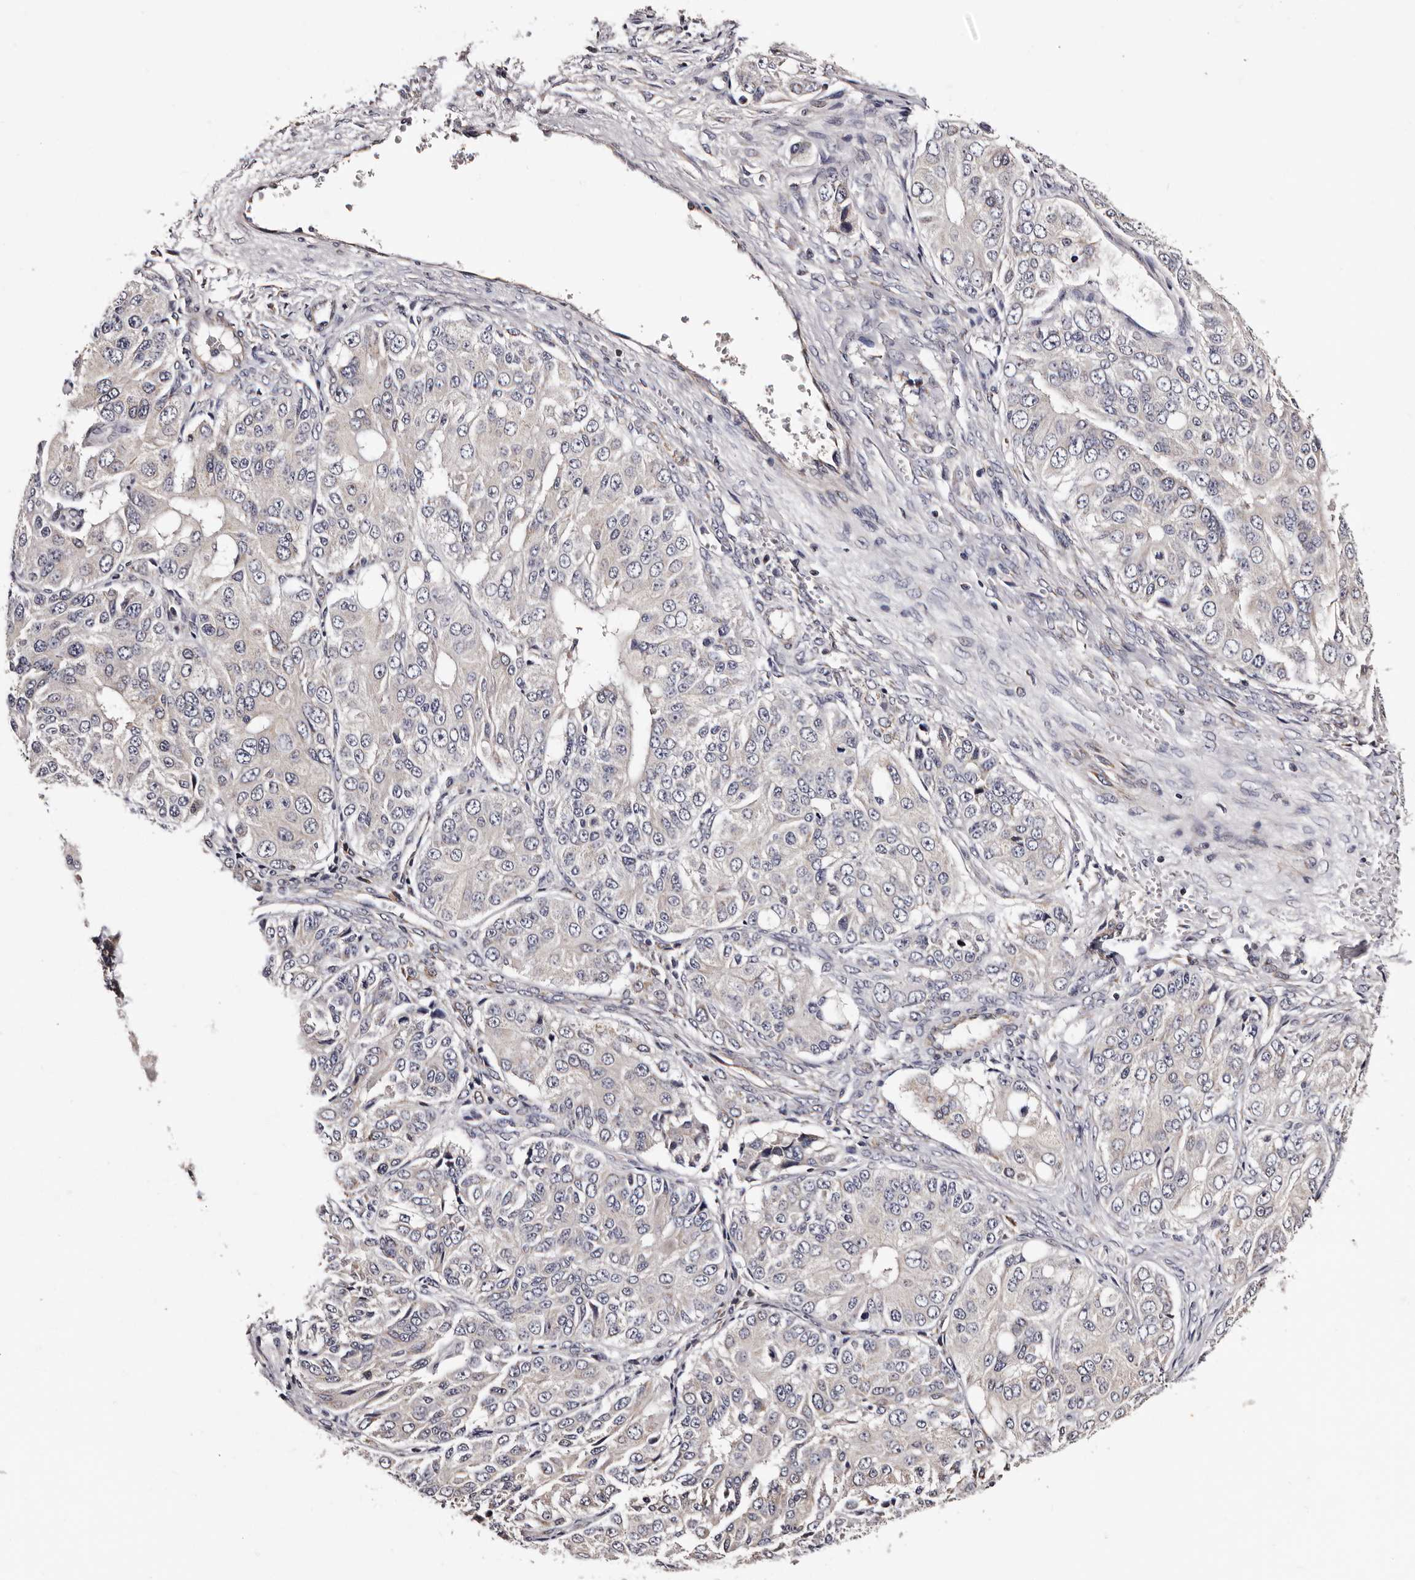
{"staining": {"intensity": "negative", "quantity": "none", "location": "none"}, "tissue": "ovarian cancer", "cell_type": "Tumor cells", "image_type": "cancer", "snomed": [{"axis": "morphology", "description": "Carcinoma, endometroid"}, {"axis": "topography", "description": "Ovary"}], "caption": "Photomicrograph shows no protein staining in tumor cells of ovarian cancer tissue. Nuclei are stained in blue.", "gene": "TAF4B", "patient": {"sex": "female", "age": 51}}